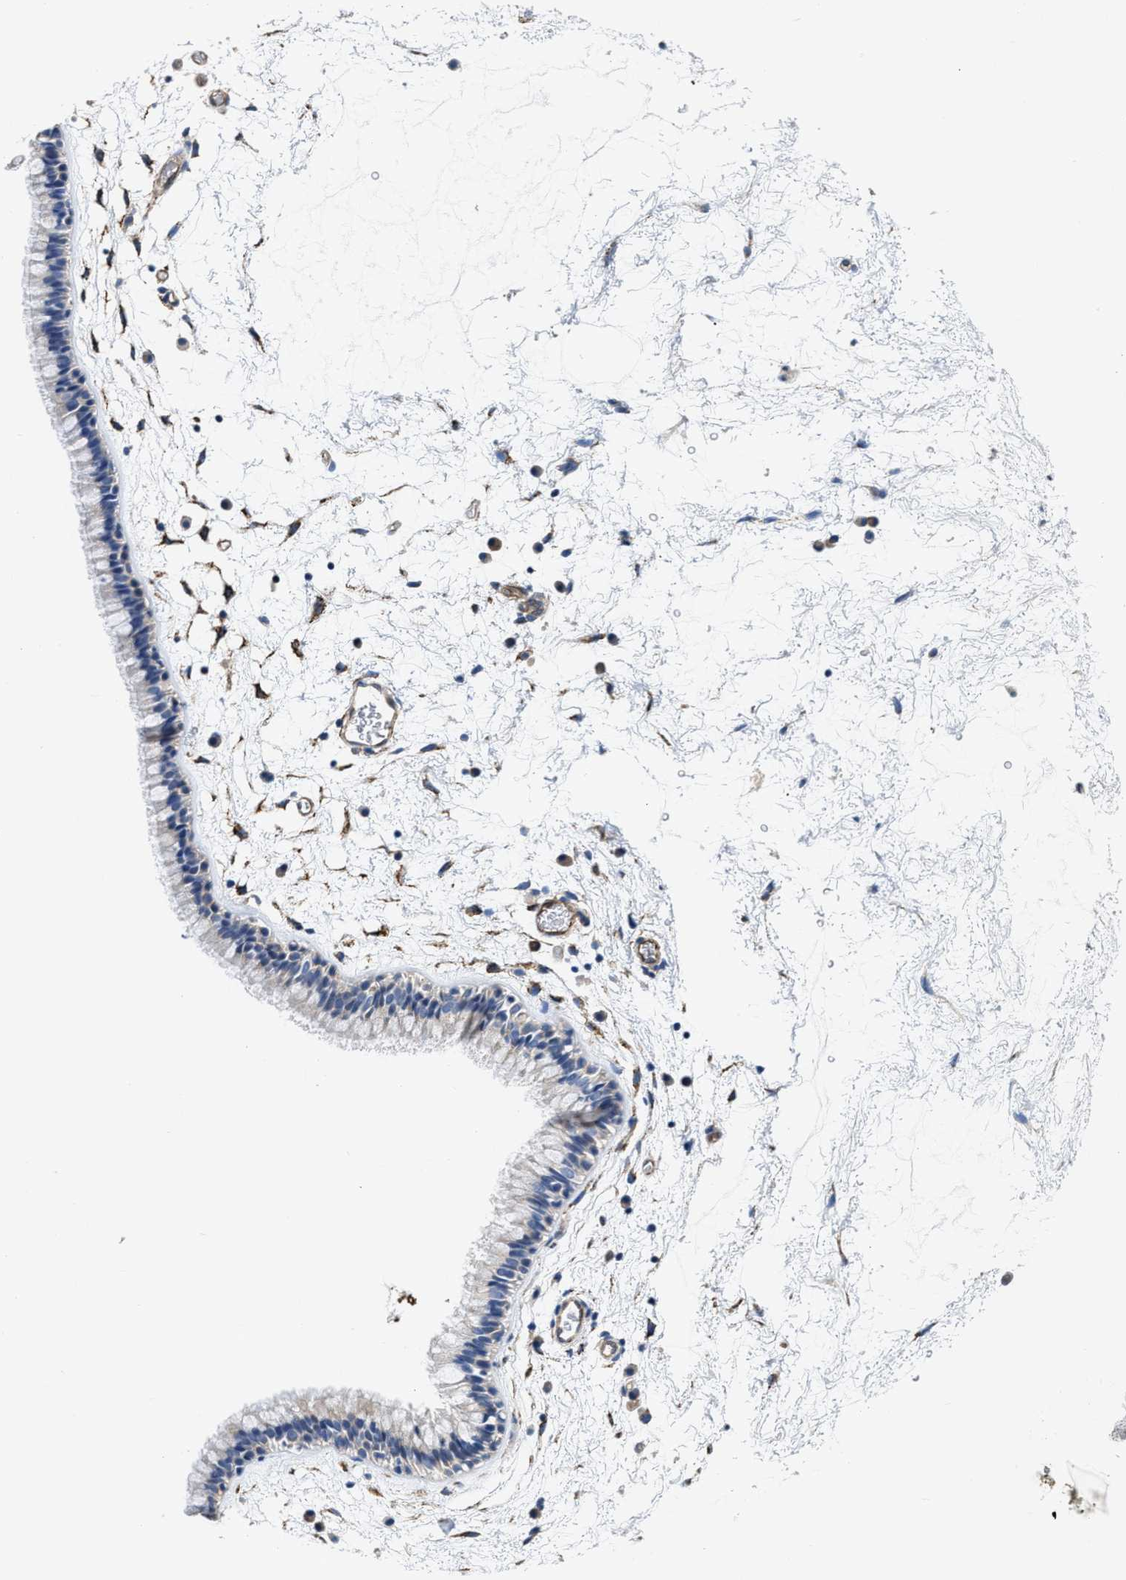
{"staining": {"intensity": "negative", "quantity": "none", "location": "none"}, "tissue": "nasopharynx", "cell_type": "Respiratory epithelial cells", "image_type": "normal", "snomed": [{"axis": "morphology", "description": "Normal tissue, NOS"}, {"axis": "morphology", "description": "Inflammation, NOS"}, {"axis": "topography", "description": "Nasopharynx"}], "caption": "DAB immunohistochemical staining of unremarkable human nasopharynx demonstrates no significant positivity in respiratory epithelial cells. (DAB (3,3'-diaminobenzidine) immunohistochemistry visualized using brightfield microscopy, high magnification).", "gene": "C22orf42", "patient": {"sex": "male", "age": 48}}